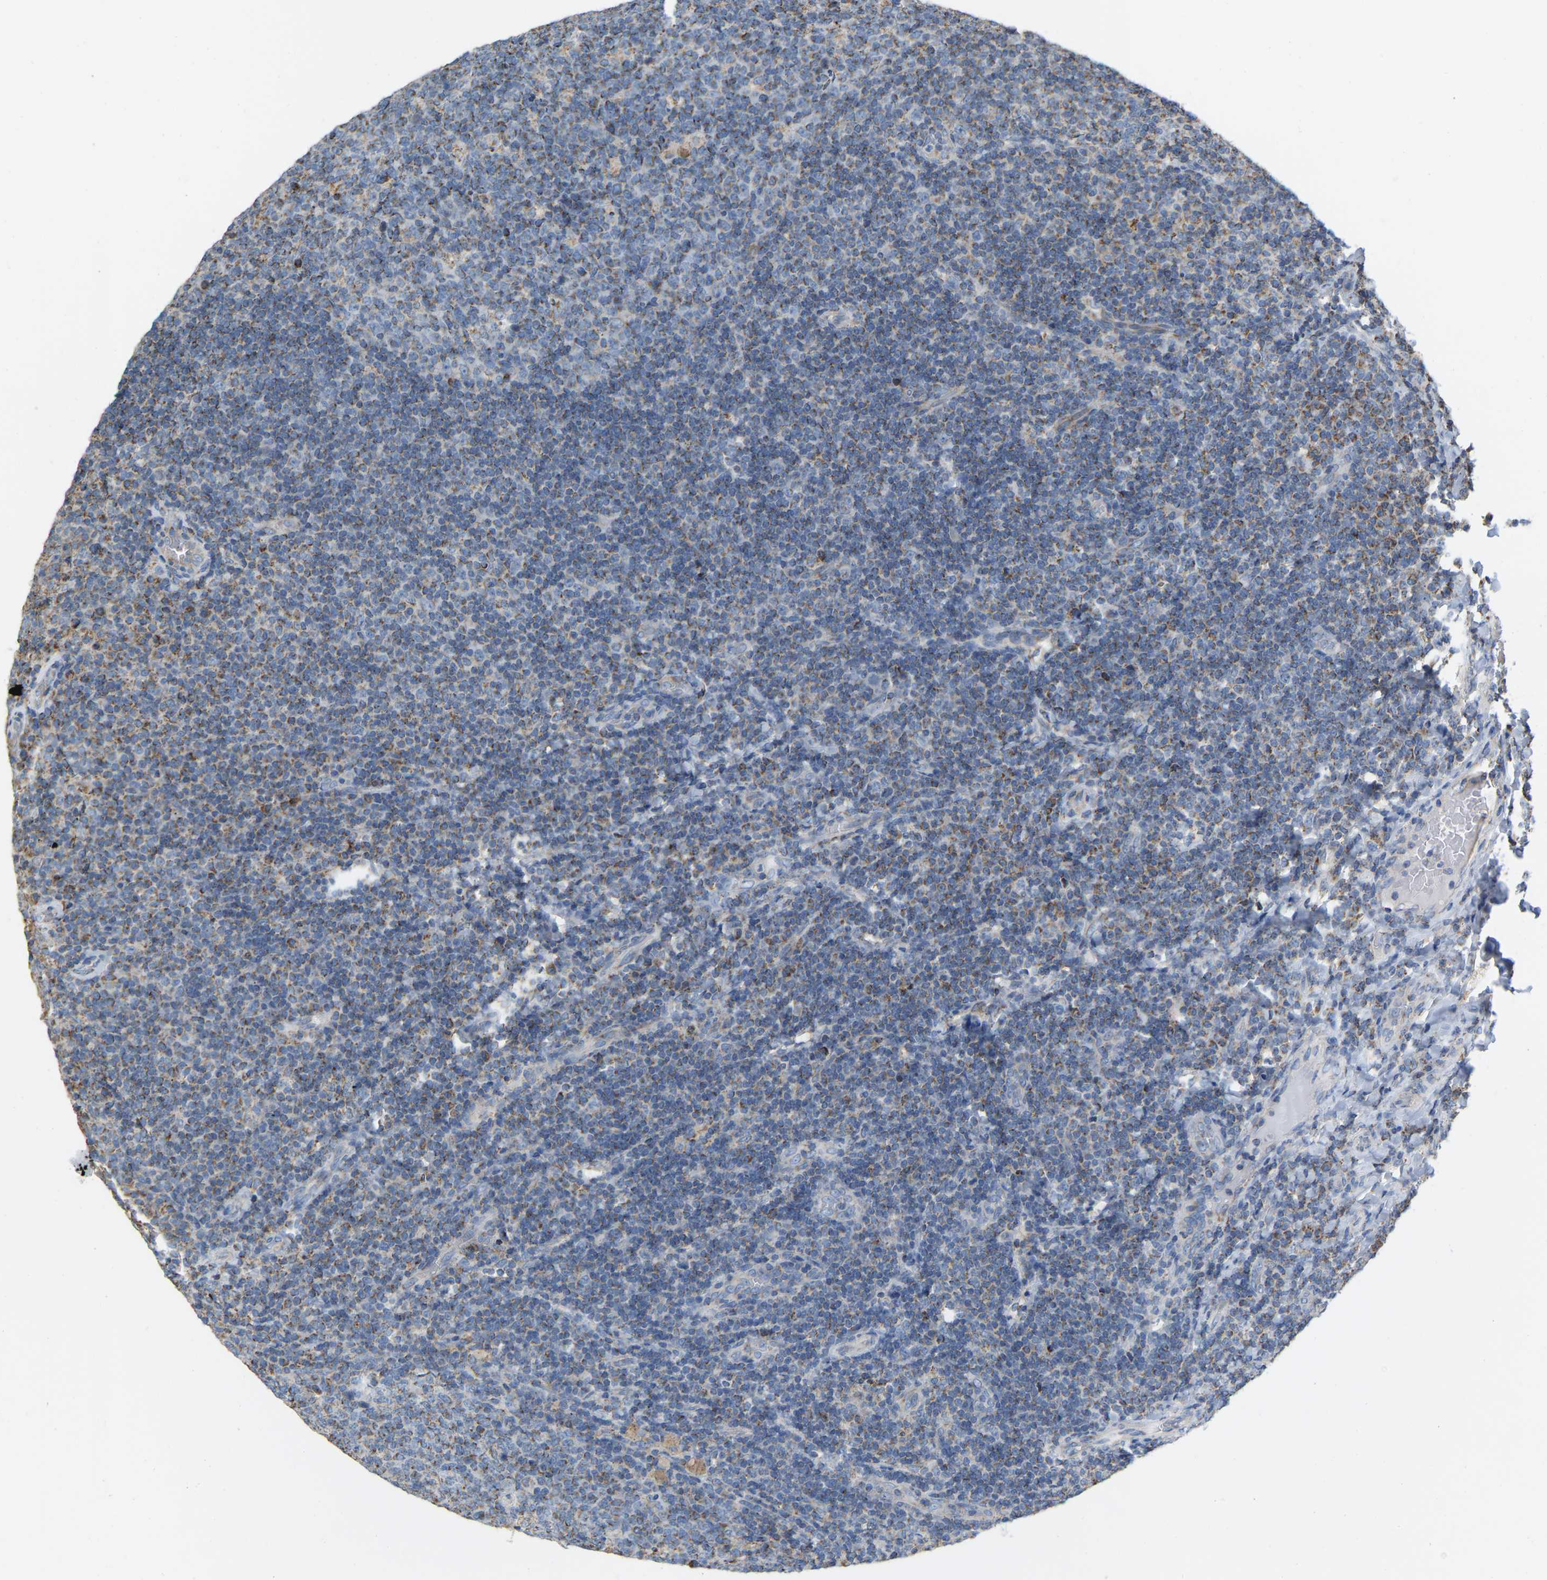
{"staining": {"intensity": "moderate", "quantity": "<25%", "location": "cytoplasmic/membranous"}, "tissue": "tonsil", "cell_type": "Germinal center cells", "image_type": "normal", "snomed": [{"axis": "morphology", "description": "Normal tissue, NOS"}, {"axis": "topography", "description": "Tonsil"}], "caption": "Tonsil stained with a brown dye shows moderate cytoplasmic/membranous positive expression in about <25% of germinal center cells.", "gene": "CBLB", "patient": {"sex": "male", "age": 17}}